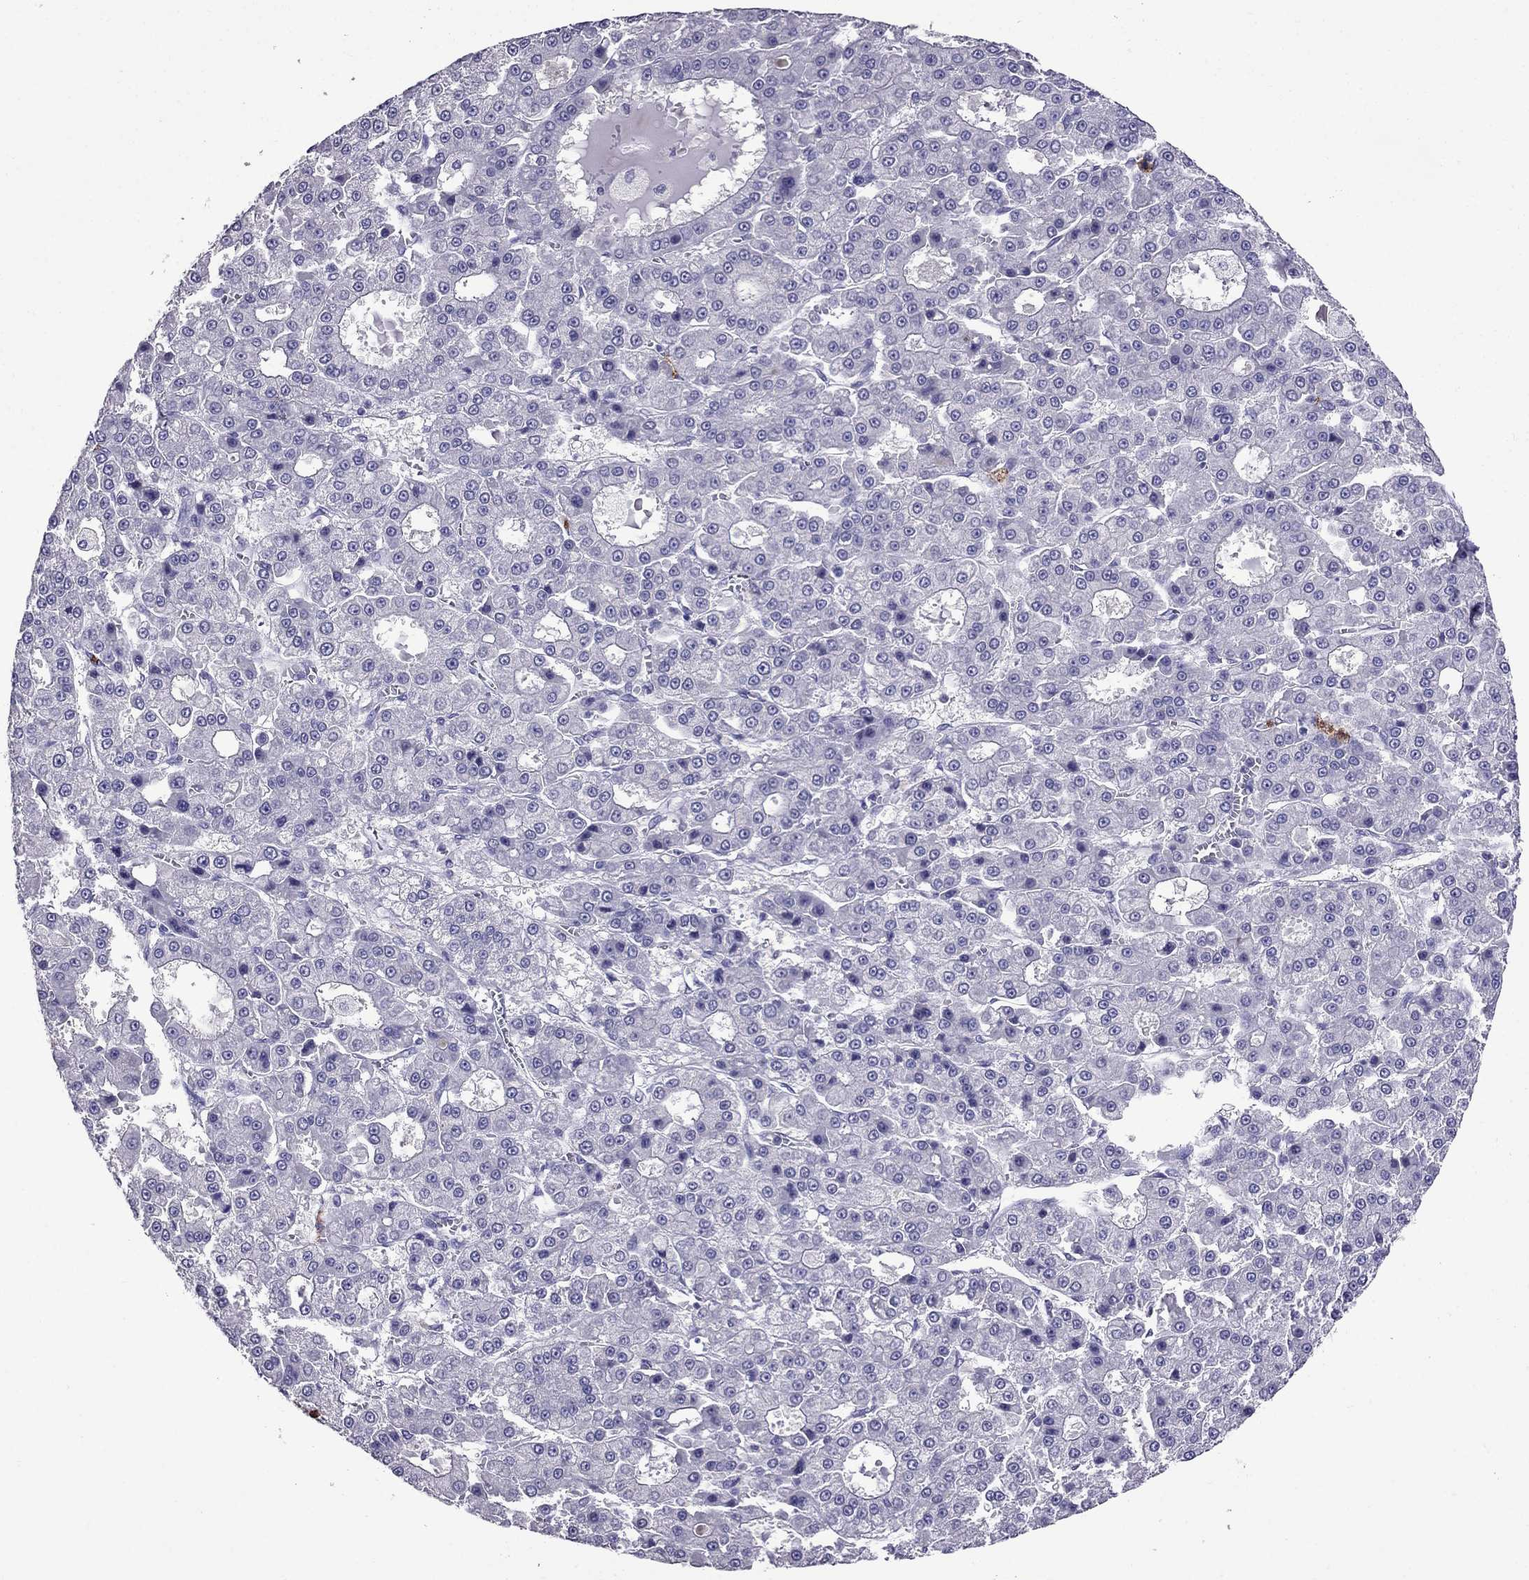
{"staining": {"intensity": "negative", "quantity": "none", "location": "none"}, "tissue": "liver cancer", "cell_type": "Tumor cells", "image_type": "cancer", "snomed": [{"axis": "morphology", "description": "Carcinoma, Hepatocellular, NOS"}, {"axis": "topography", "description": "Liver"}], "caption": "The photomicrograph demonstrates no staining of tumor cells in liver cancer (hepatocellular carcinoma).", "gene": "OLFM4", "patient": {"sex": "male", "age": 70}}